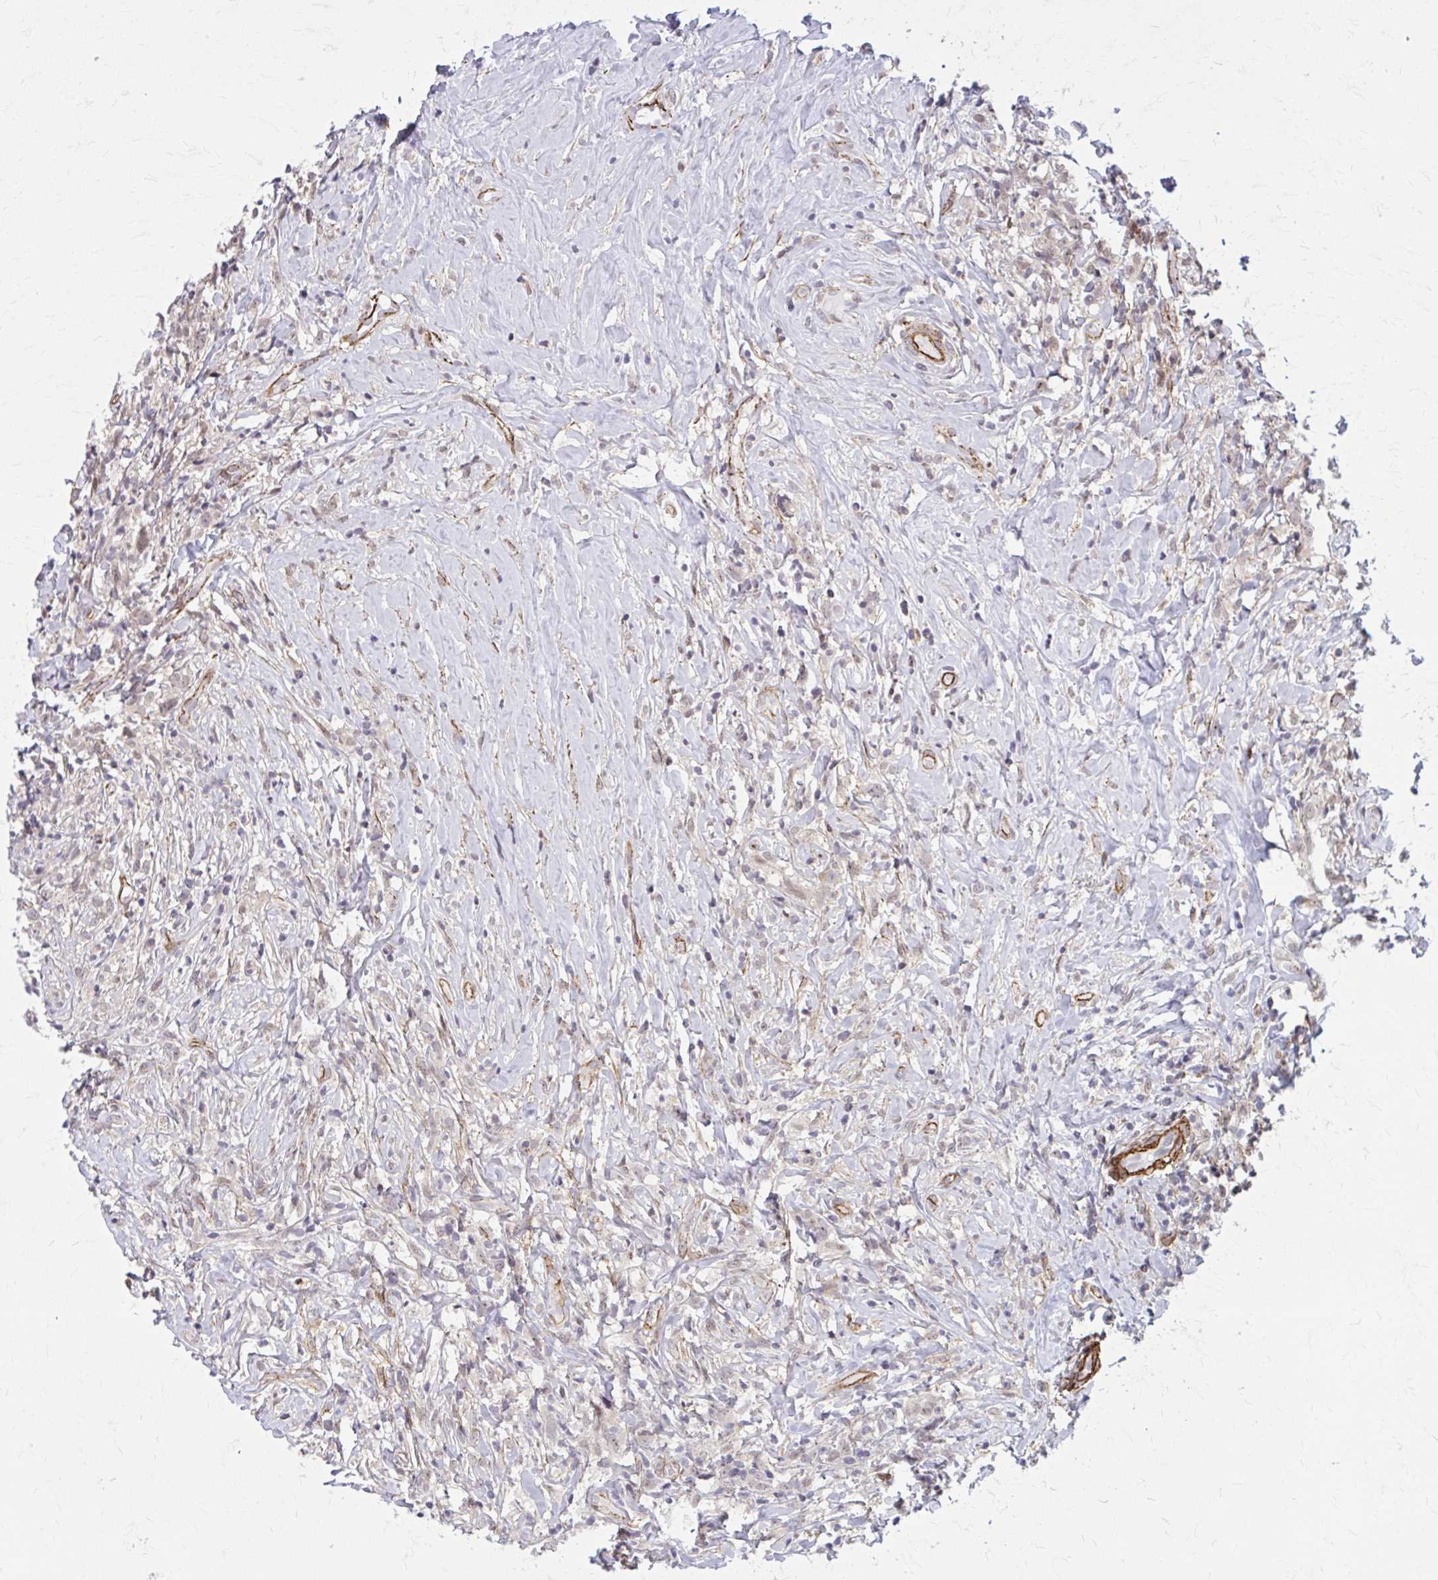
{"staining": {"intensity": "negative", "quantity": "none", "location": "none"}, "tissue": "lymphoma", "cell_type": "Tumor cells", "image_type": "cancer", "snomed": [{"axis": "morphology", "description": "Hodgkin's disease, NOS"}, {"axis": "topography", "description": "No Tissue"}], "caption": "Lymphoma was stained to show a protein in brown. There is no significant staining in tumor cells.", "gene": "NRBF2", "patient": {"sex": "female", "age": 21}}